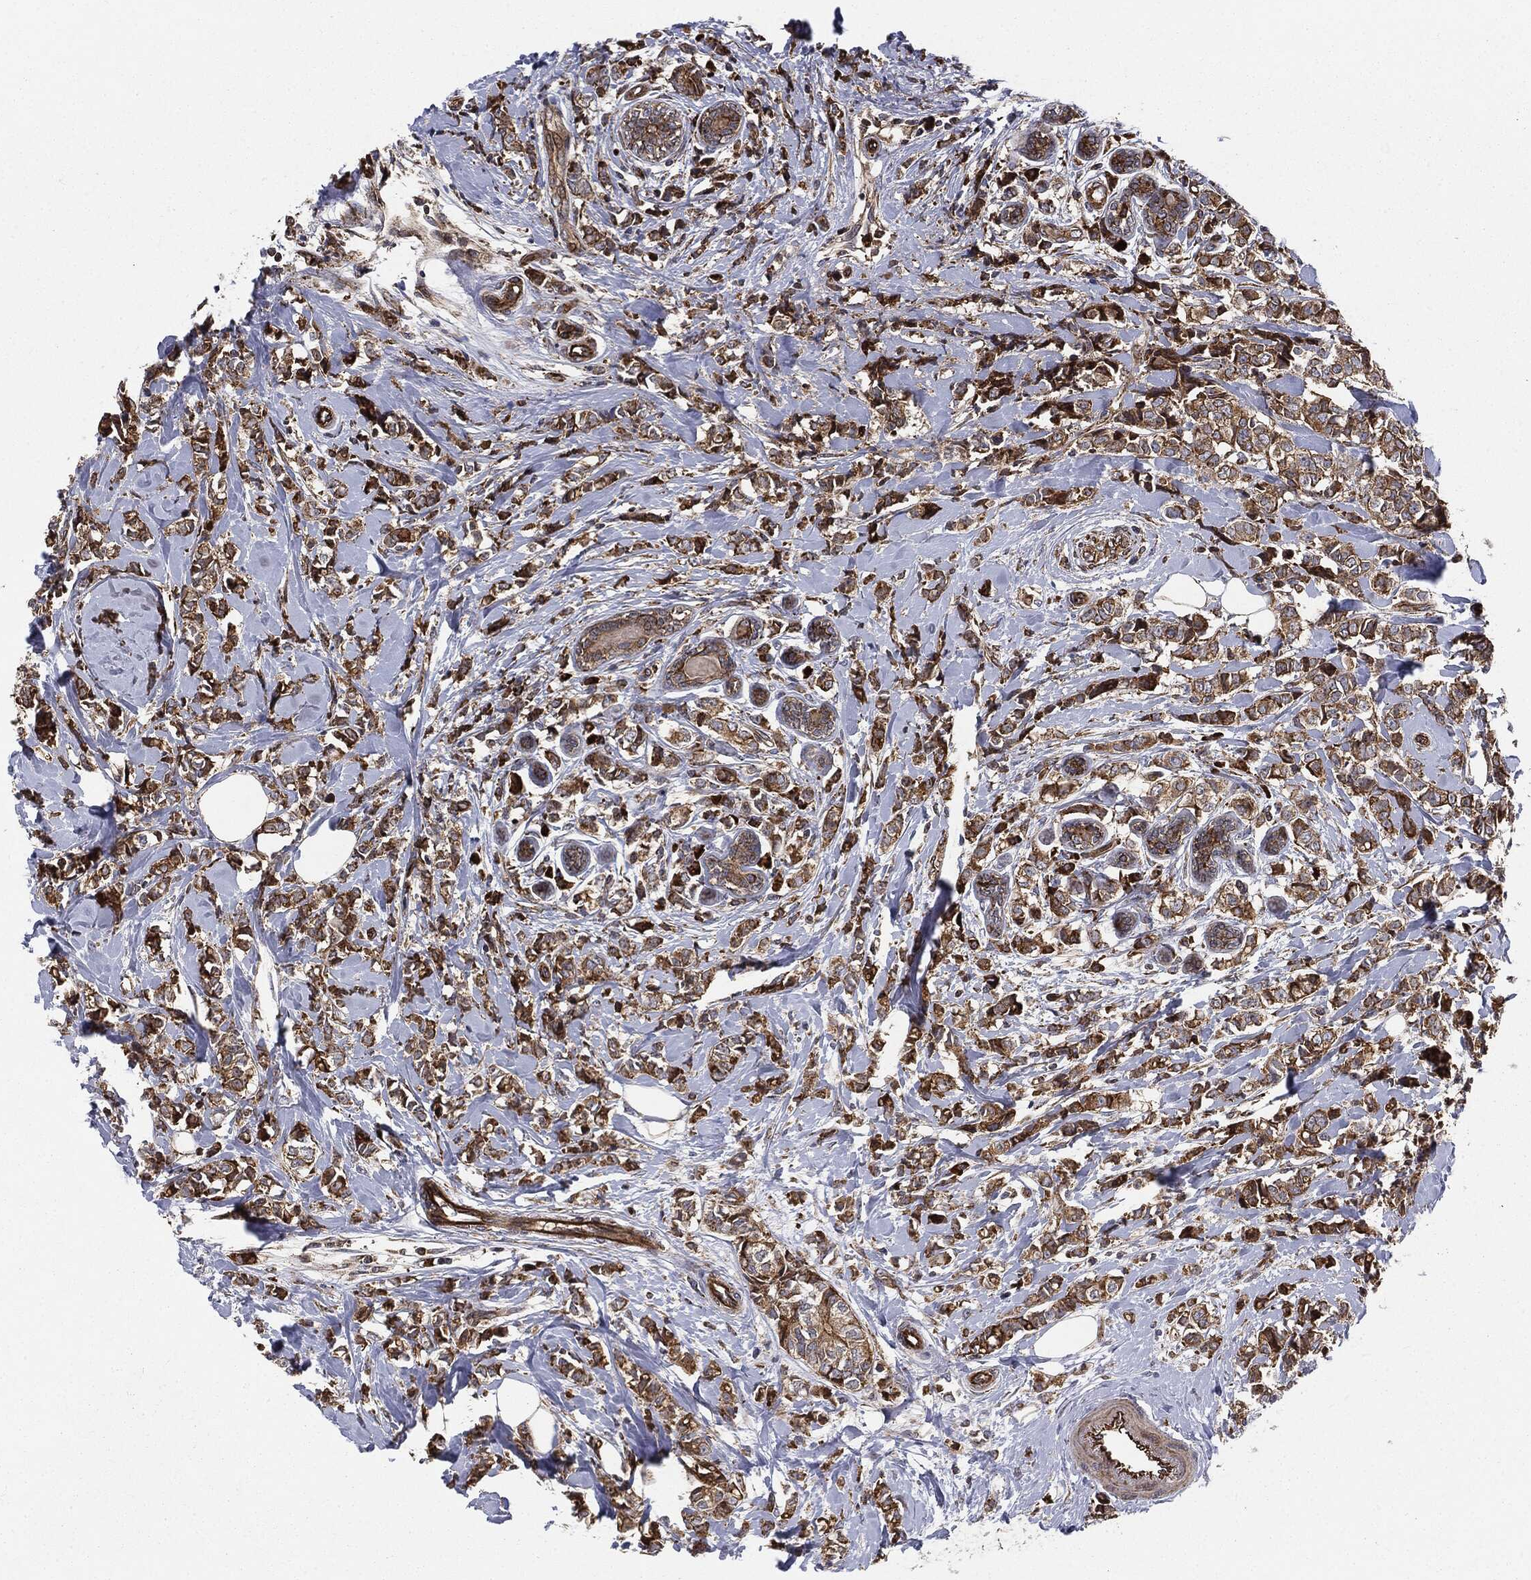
{"staining": {"intensity": "strong", "quantity": ">75%", "location": "cytoplasmic/membranous"}, "tissue": "breast cancer", "cell_type": "Tumor cells", "image_type": "cancer", "snomed": [{"axis": "morphology", "description": "Normal tissue, NOS"}, {"axis": "morphology", "description": "Duct carcinoma"}, {"axis": "topography", "description": "Breast"}], "caption": "A histopathology image of human breast invasive ductal carcinoma stained for a protein exhibits strong cytoplasmic/membranous brown staining in tumor cells.", "gene": "CYLD", "patient": {"sex": "female", "age": 44}}